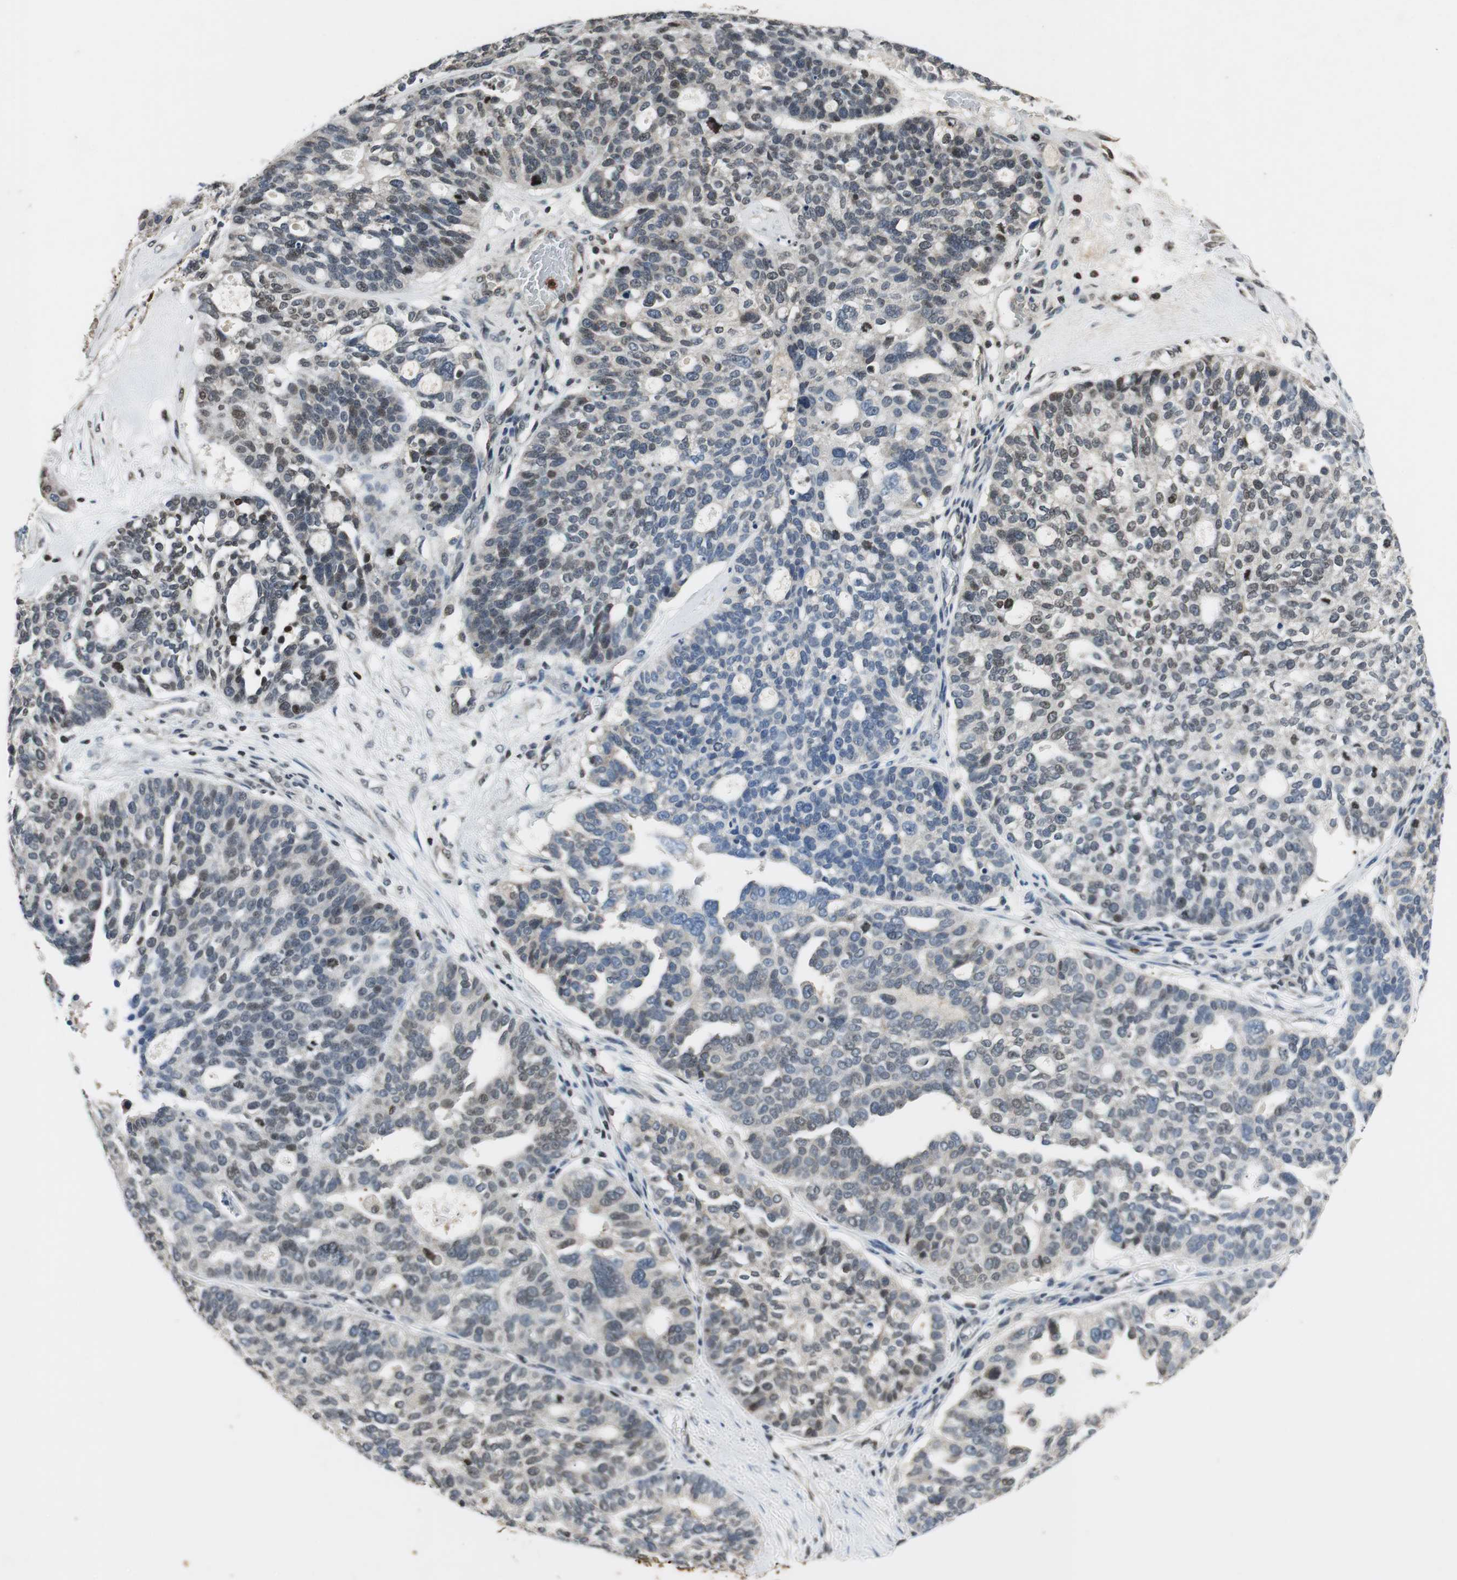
{"staining": {"intensity": "weak", "quantity": "25%-75%", "location": "nuclear"}, "tissue": "ovarian cancer", "cell_type": "Tumor cells", "image_type": "cancer", "snomed": [{"axis": "morphology", "description": "Cystadenocarcinoma, serous, NOS"}, {"axis": "topography", "description": "Ovary"}], "caption": "High-power microscopy captured an immunohistochemistry image of ovarian cancer, revealing weak nuclear positivity in approximately 25%-75% of tumor cells.", "gene": "ORM1", "patient": {"sex": "female", "age": 59}}